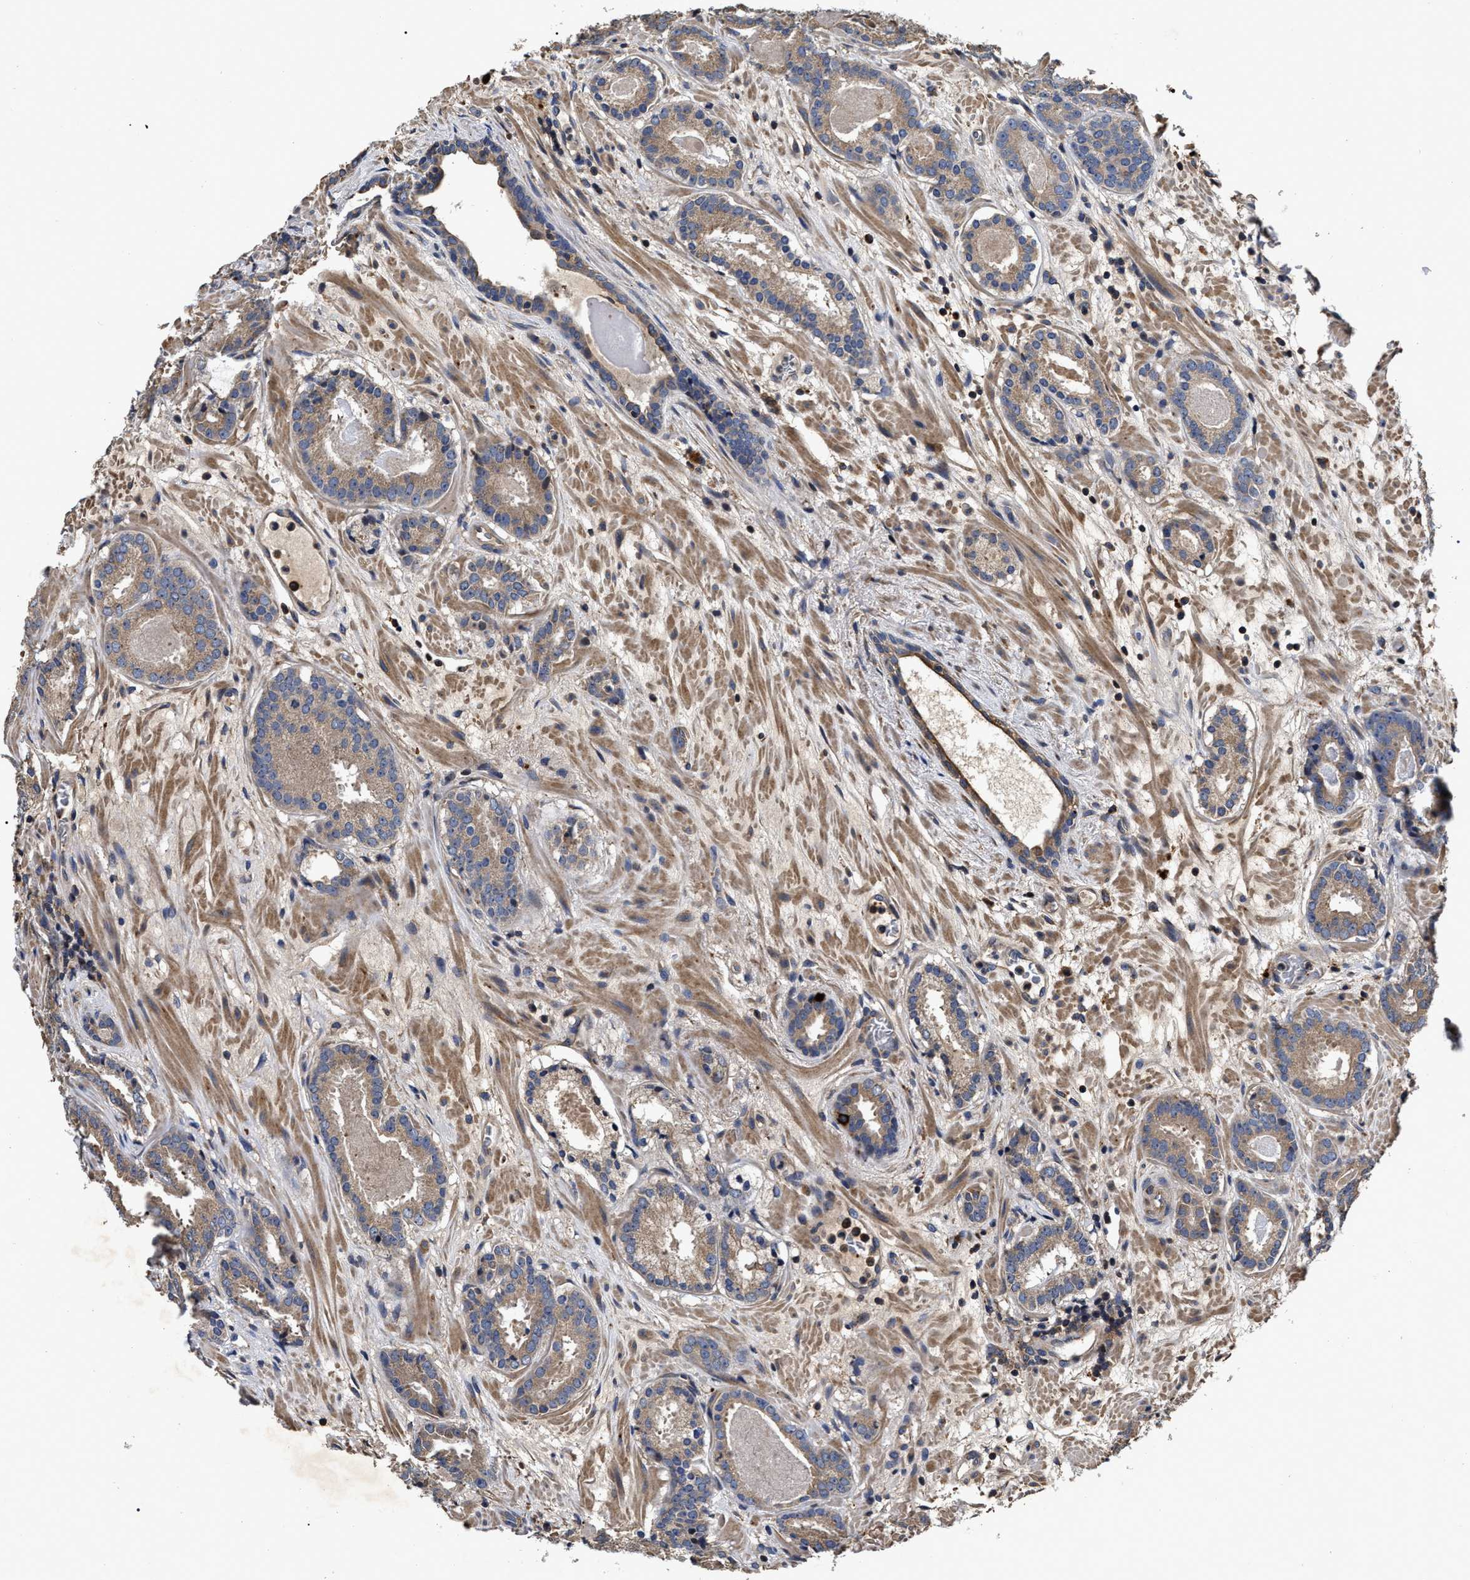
{"staining": {"intensity": "weak", "quantity": ">75%", "location": "cytoplasmic/membranous"}, "tissue": "prostate cancer", "cell_type": "Tumor cells", "image_type": "cancer", "snomed": [{"axis": "morphology", "description": "Adenocarcinoma, Low grade"}, {"axis": "topography", "description": "Prostate"}], "caption": "This micrograph displays immunohistochemistry (IHC) staining of prostate cancer (low-grade adenocarcinoma), with low weak cytoplasmic/membranous positivity in approximately >75% of tumor cells.", "gene": "ABCG8", "patient": {"sex": "male", "age": 69}}